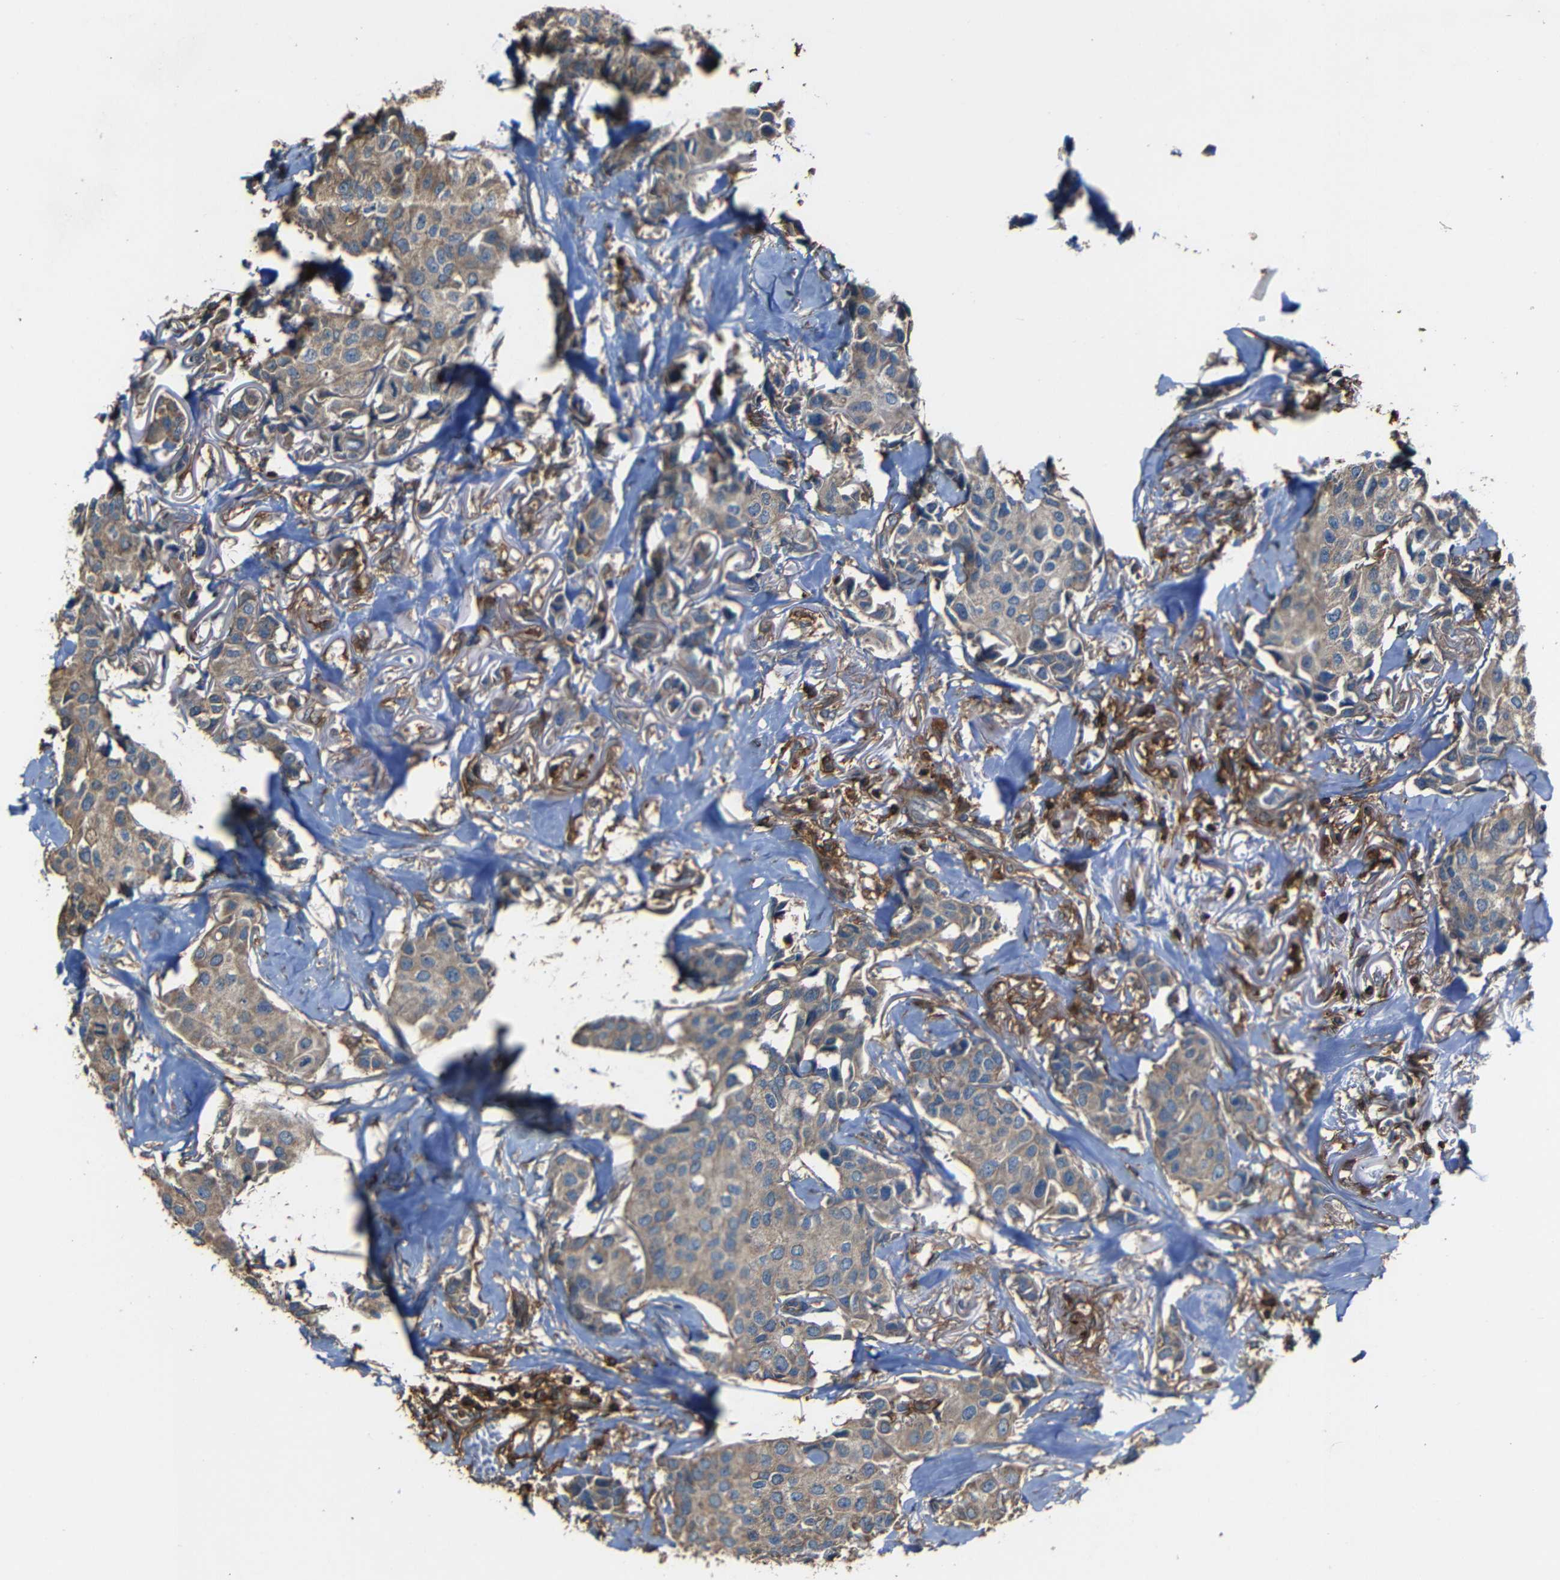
{"staining": {"intensity": "weak", "quantity": ">75%", "location": "cytoplasmic/membranous"}, "tissue": "breast cancer", "cell_type": "Tumor cells", "image_type": "cancer", "snomed": [{"axis": "morphology", "description": "Duct carcinoma"}, {"axis": "topography", "description": "Breast"}], "caption": "Tumor cells demonstrate low levels of weak cytoplasmic/membranous staining in about >75% of cells in breast cancer (infiltrating ductal carcinoma).", "gene": "ADGRE5", "patient": {"sex": "female", "age": 80}}